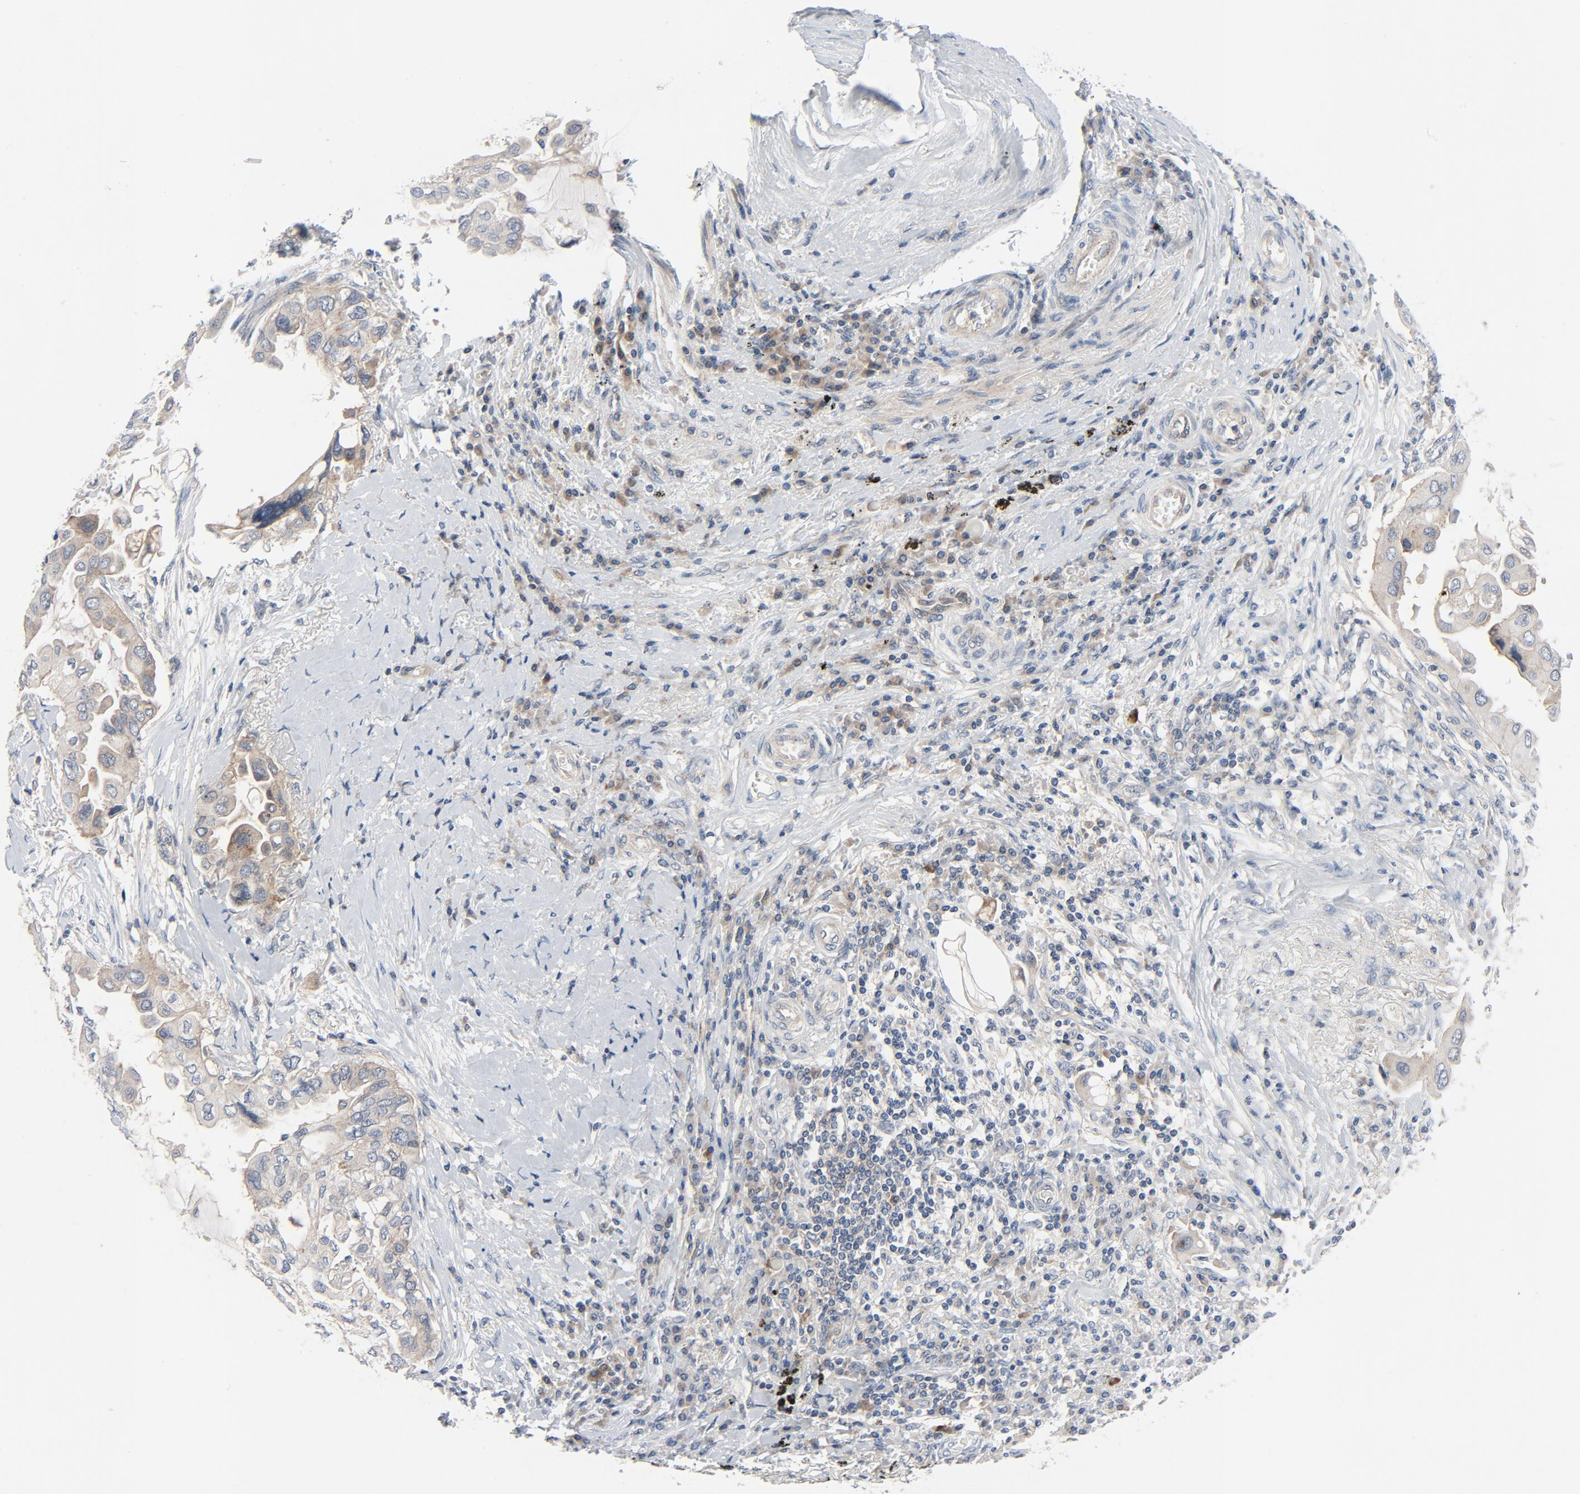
{"staining": {"intensity": "moderate", "quantity": ">75%", "location": "cytoplasmic/membranous"}, "tissue": "lung cancer", "cell_type": "Tumor cells", "image_type": "cancer", "snomed": [{"axis": "morphology", "description": "Adenocarcinoma, NOS"}, {"axis": "topography", "description": "Lung"}], "caption": "Protein expression analysis of human lung adenocarcinoma reveals moderate cytoplasmic/membranous positivity in approximately >75% of tumor cells. The staining is performed using DAB (3,3'-diaminobenzidine) brown chromogen to label protein expression. The nuclei are counter-stained blue using hematoxylin.", "gene": "TSG101", "patient": {"sex": "female", "age": 76}}